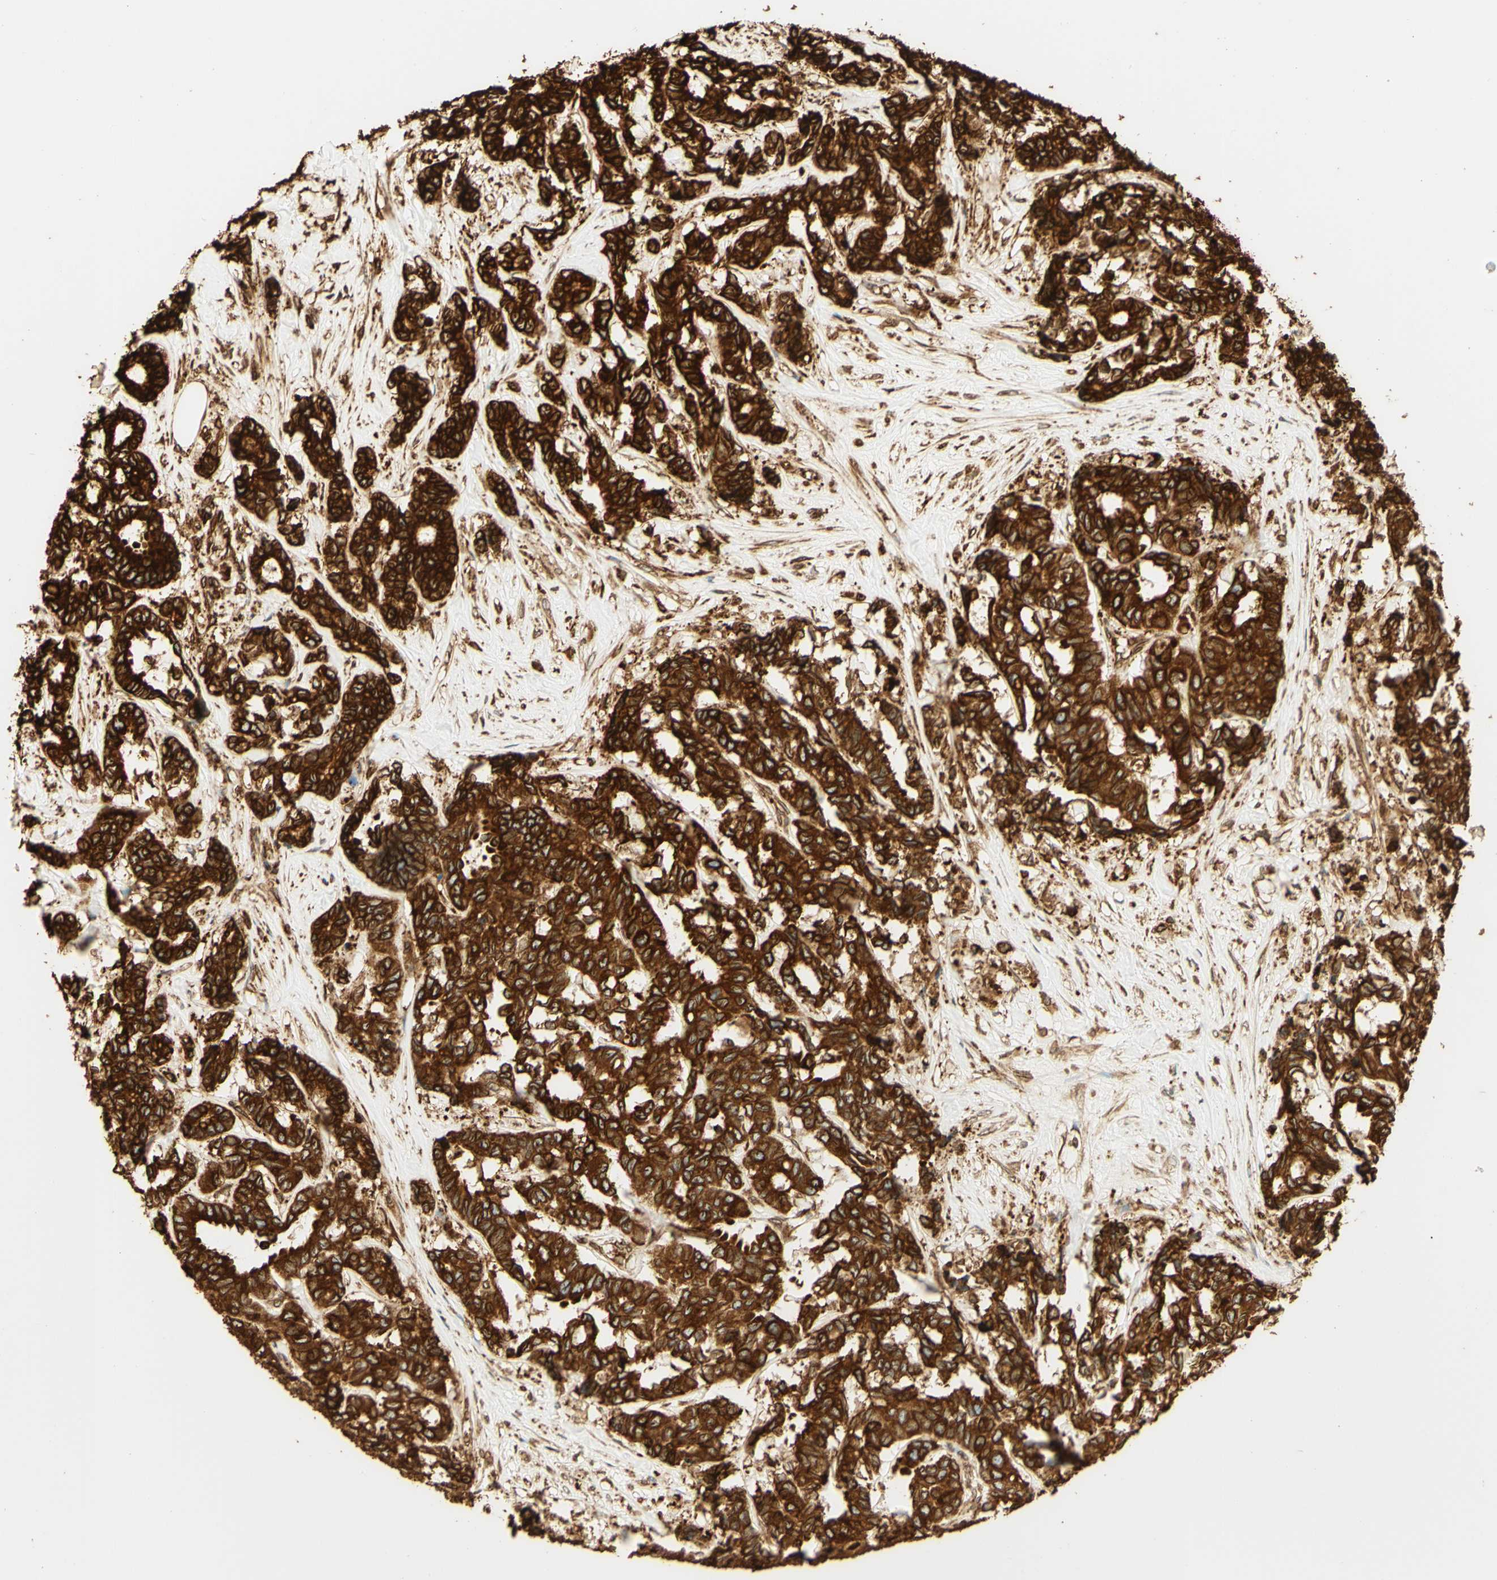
{"staining": {"intensity": "strong", "quantity": ">75%", "location": "cytoplasmic/membranous"}, "tissue": "breast cancer", "cell_type": "Tumor cells", "image_type": "cancer", "snomed": [{"axis": "morphology", "description": "Duct carcinoma"}, {"axis": "topography", "description": "Breast"}], "caption": "High-power microscopy captured an immunohistochemistry (IHC) photomicrograph of intraductal carcinoma (breast), revealing strong cytoplasmic/membranous expression in about >75% of tumor cells. (DAB IHC with brightfield microscopy, high magnification).", "gene": "CANX", "patient": {"sex": "female", "age": 87}}